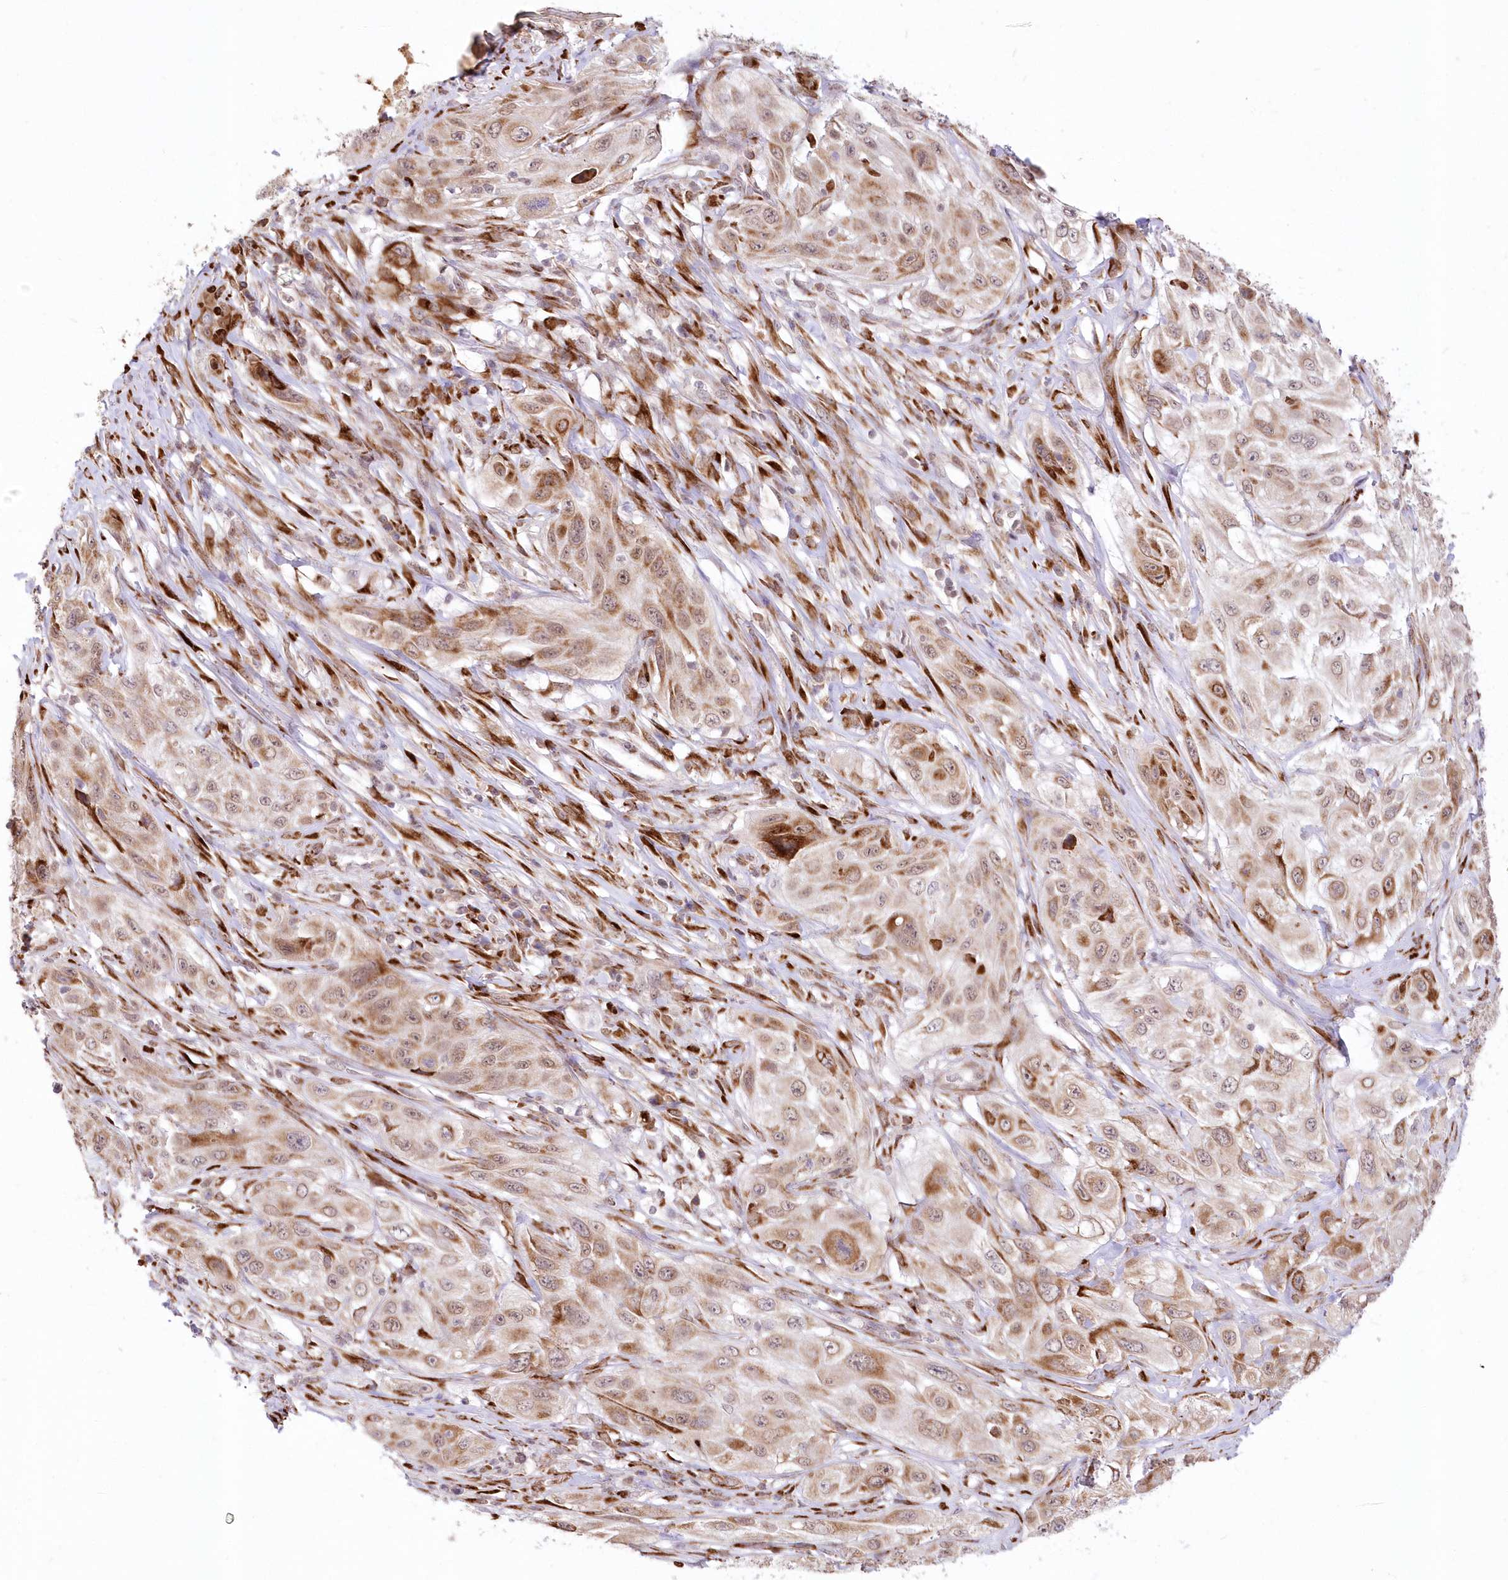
{"staining": {"intensity": "moderate", "quantity": ">75%", "location": "cytoplasmic/membranous"}, "tissue": "cervical cancer", "cell_type": "Tumor cells", "image_type": "cancer", "snomed": [{"axis": "morphology", "description": "Squamous cell carcinoma, NOS"}, {"axis": "topography", "description": "Cervix"}], "caption": "This is an image of immunohistochemistry (IHC) staining of cervical cancer, which shows moderate positivity in the cytoplasmic/membranous of tumor cells.", "gene": "LDB1", "patient": {"sex": "female", "age": 42}}